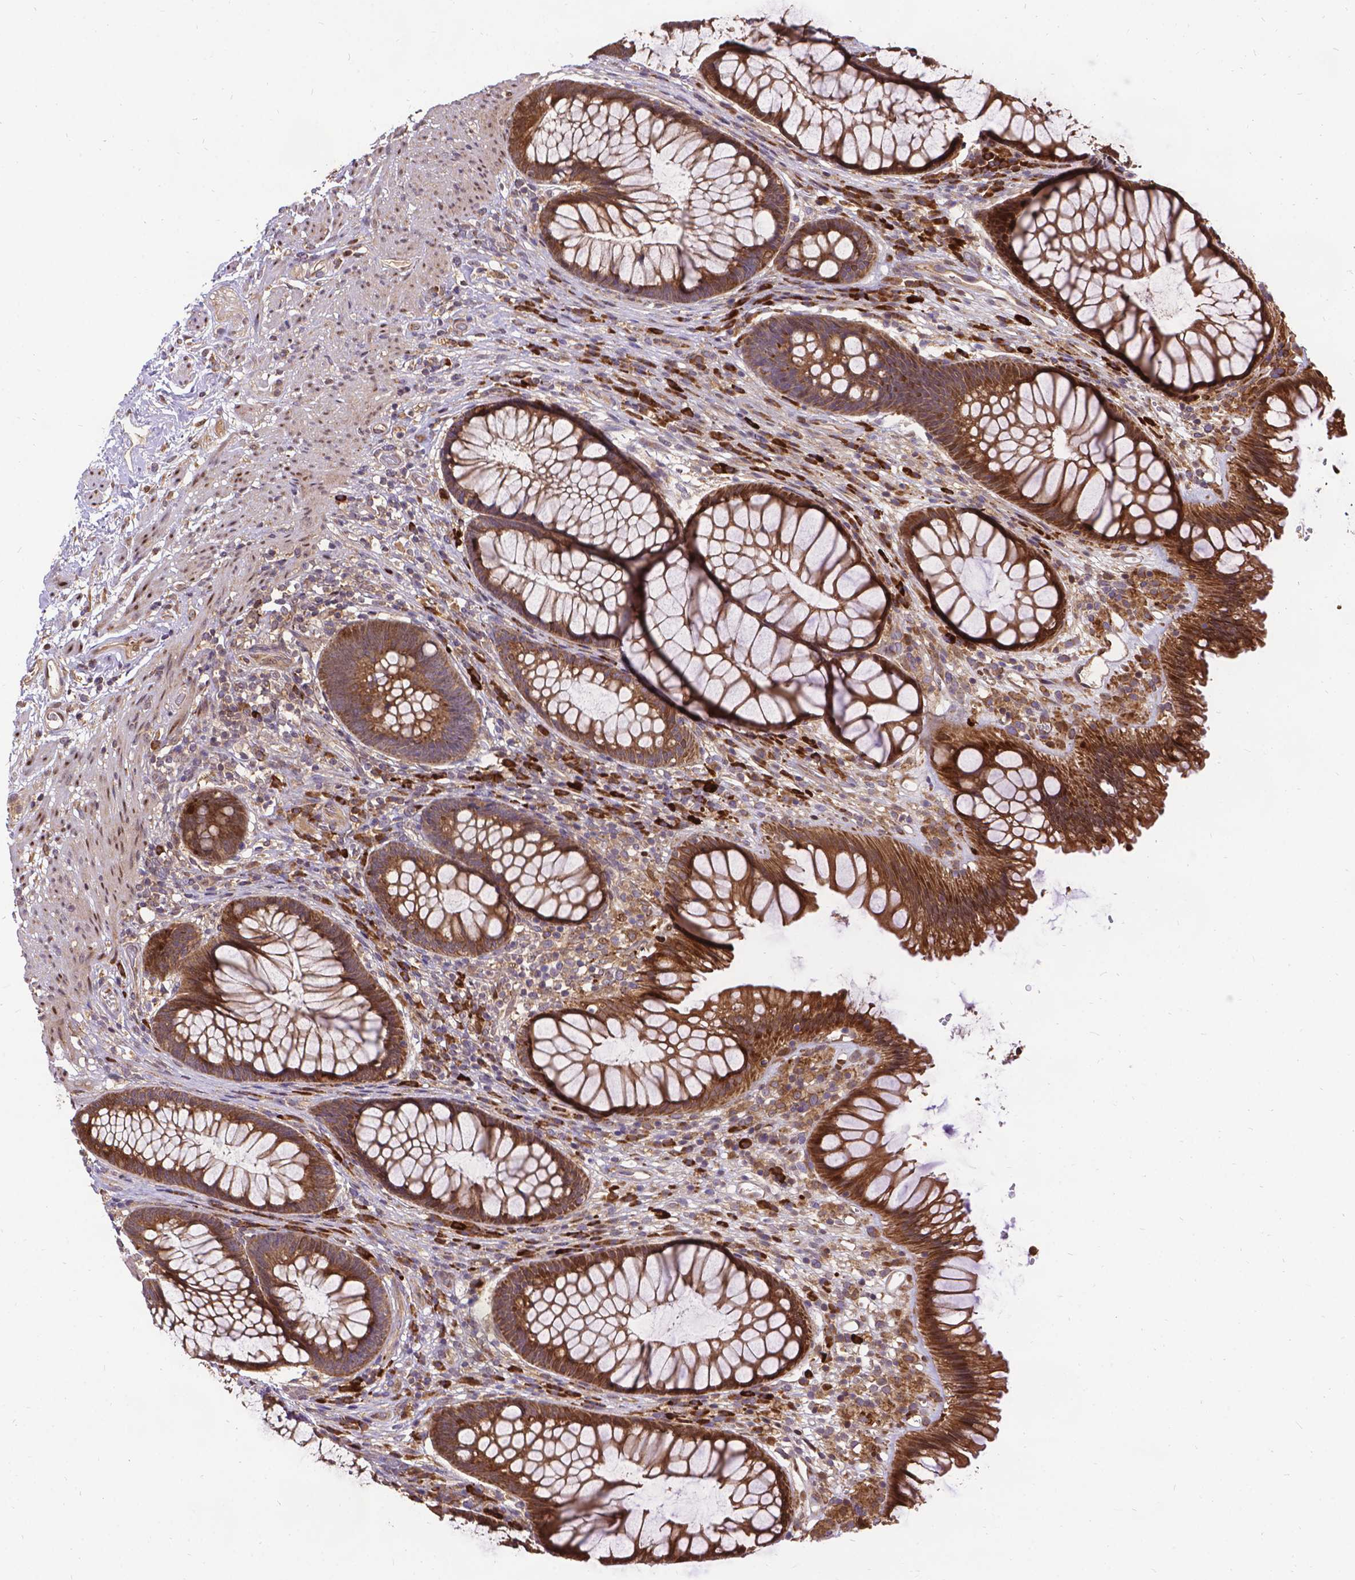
{"staining": {"intensity": "strong", "quantity": ">75%", "location": "cytoplasmic/membranous"}, "tissue": "rectum", "cell_type": "Glandular cells", "image_type": "normal", "snomed": [{"axis": "morphology", "description": "Normal tissue, NOS"}, {"axis": "topography", "description": "Smooth muscle"}, {"axis": "topography", "description": "Rectum"}], "caption": "Immunohistochemistry staining of normal rectum, which demonstrates high levels of strong cytoplasmic/membranous positivity in about >75% of glandular cells indicating strong cytoplasmic/membranous protein positivity. The staining was performed using DAB (brown) for protein detection and nuclei were counterstained in hematoxylin (blue).", "gene": "DENND6A", "patient": {"sex": "male", "age": 53}}